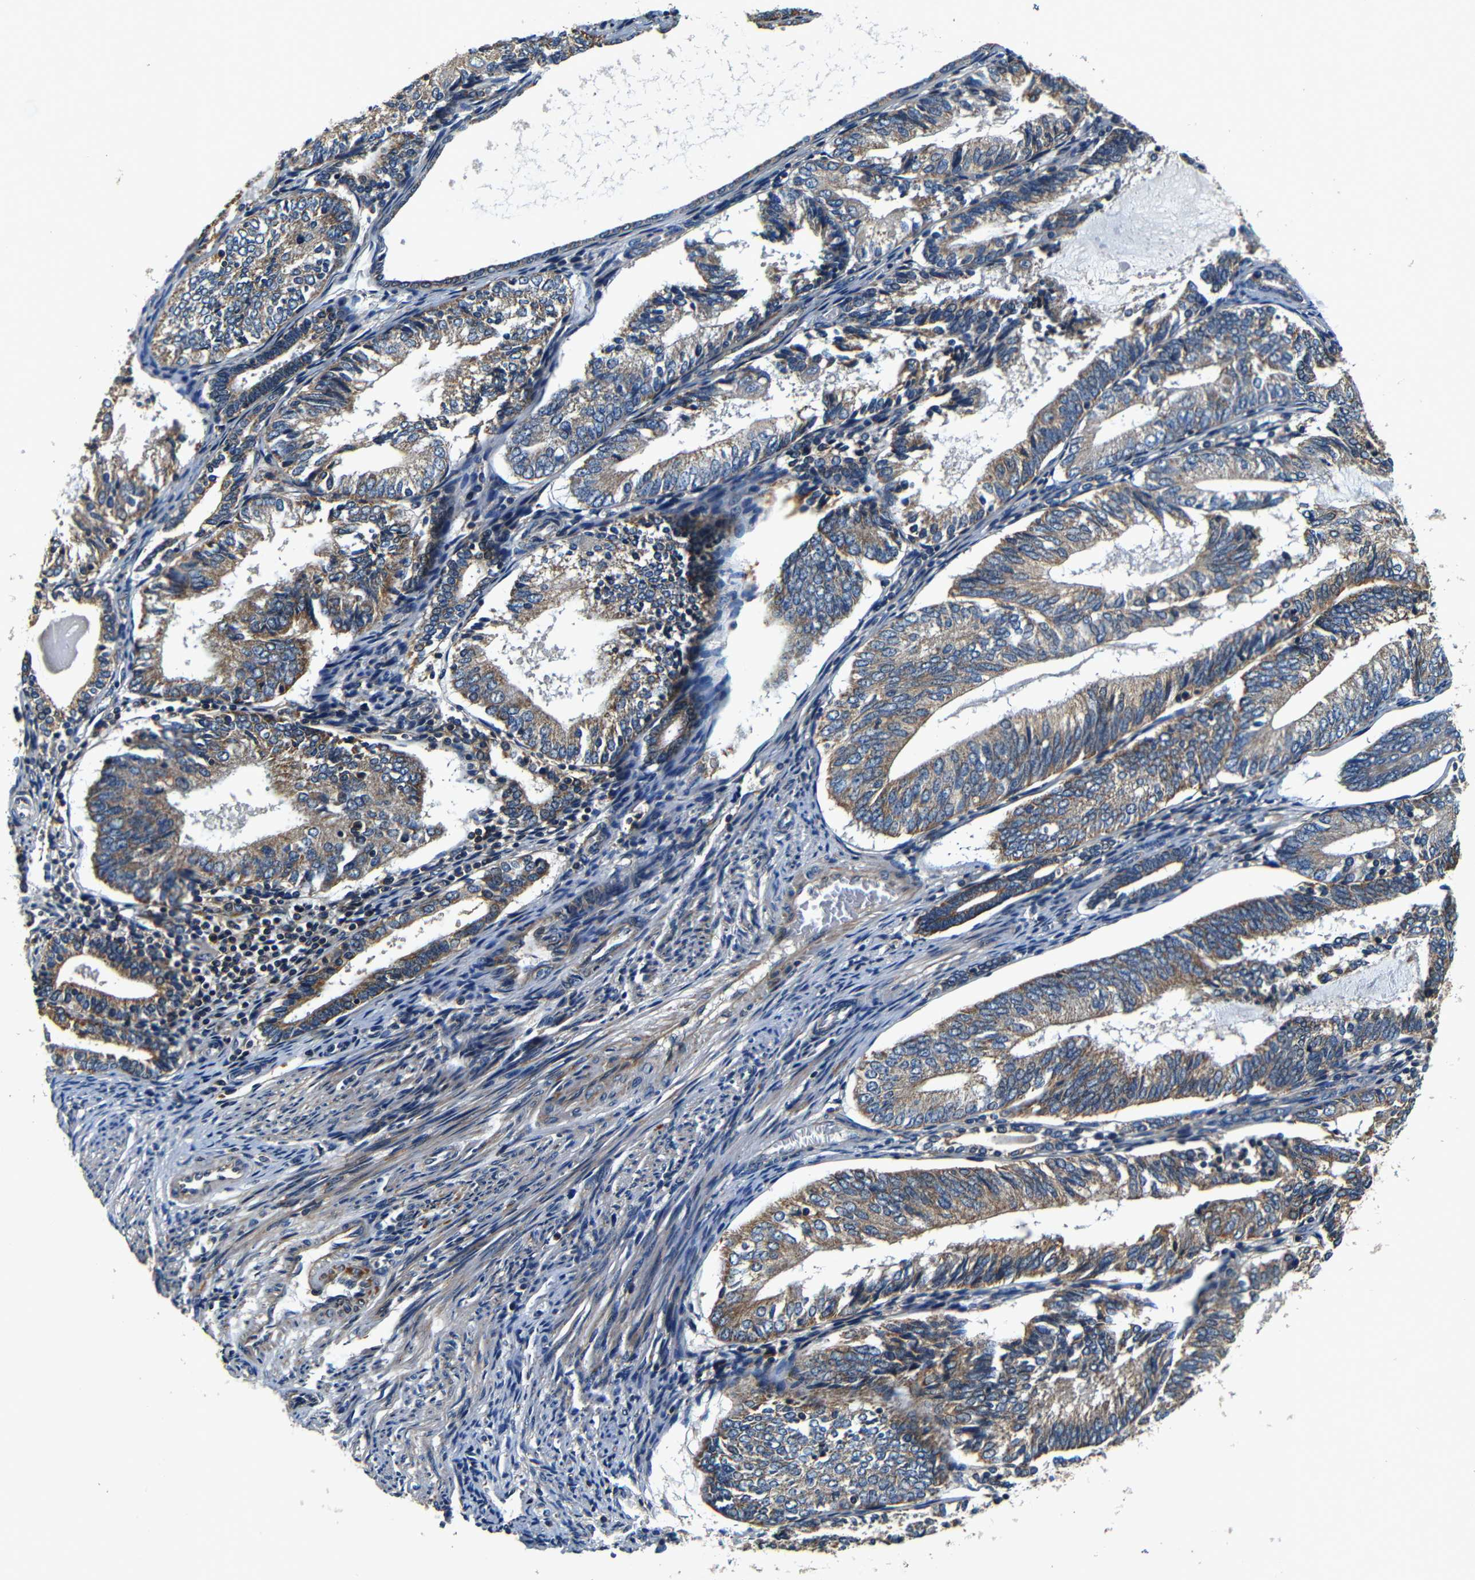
{"staining": {"intensity": "moderate", "quantity": ">75%", "location": "cytoplasmic/membranous"}, "tissue": "endometrial cancer", "cell_type": "Tumor cells", "image_type": "cancer", "snomed": [{"axis": "morphology", "description": "Adenocarcinoma, NOS"}, {"axis": "topography", "description": "Endometrium"}], "caption": "Adenocarcinoma (endometrial) tissue reveals moderate cytoplasmic/membranous positivity in approximately >75% of tumor cells, visualized by immunohistochemistry. Nuclei are stained in blue.", "gene": "MTX1", "patient": {"sex": "female", "age": 81}}